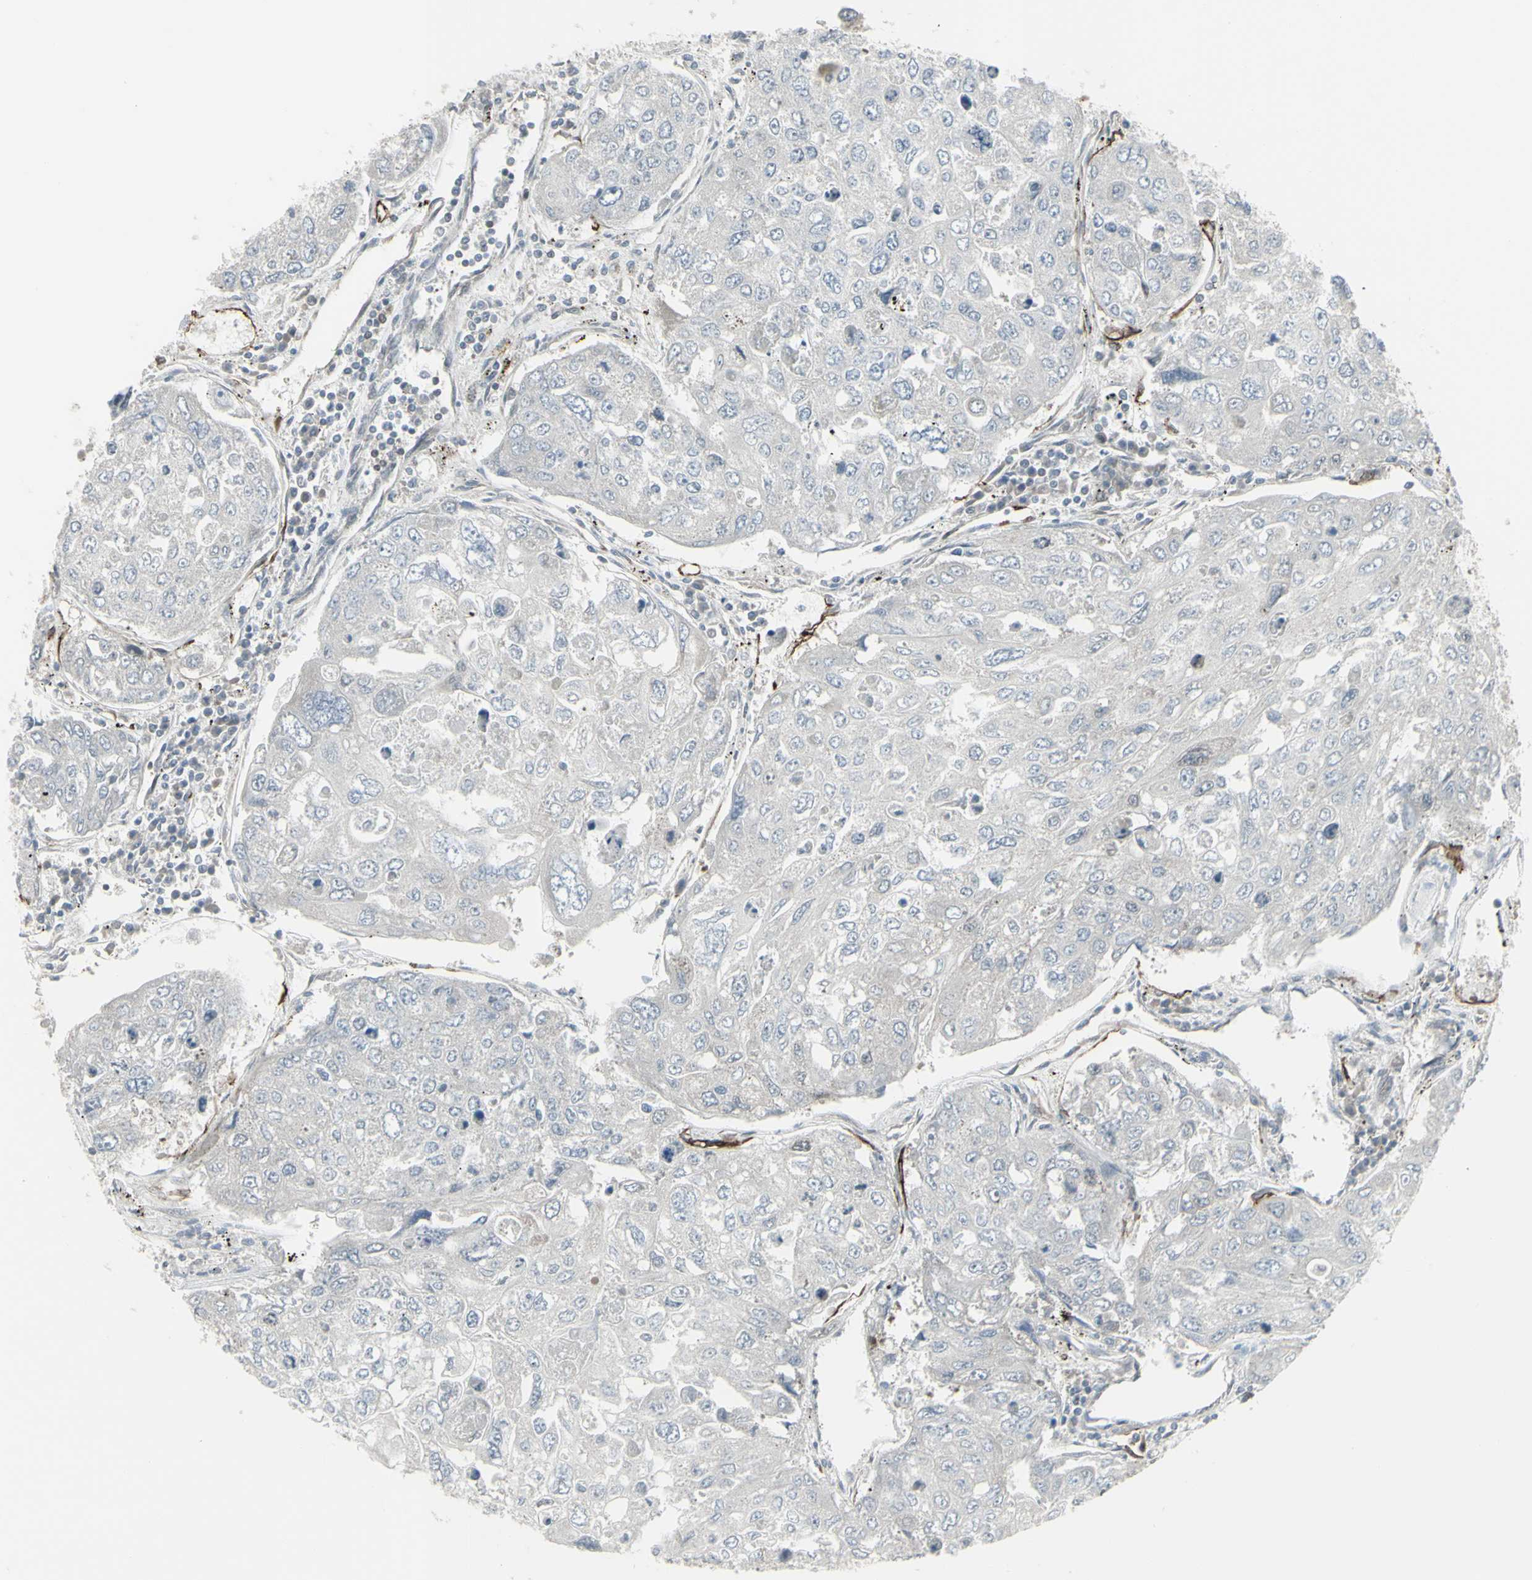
{"staining": {"intensity": "negative", "quantity": "none", "location": "none"}, "tissue": "urothelial cancer", "cell_type": "Tumor cells", "image_type": "cancer", "snomed": [{"axis": "morphology", "description": "Urothelial carcinoma, High grade"}, {"axis": "topography", "description": "Lymph node"}, {"axis": "topography", "description": "Urinary bladder"}], "caption": "This is a image of immunohistochemistry staining of high-grade urothelial carcinoma, which shows no expression in tumor cells.", "gene": "DTX3L", "patient": {"sex": "male", "age": 51}}